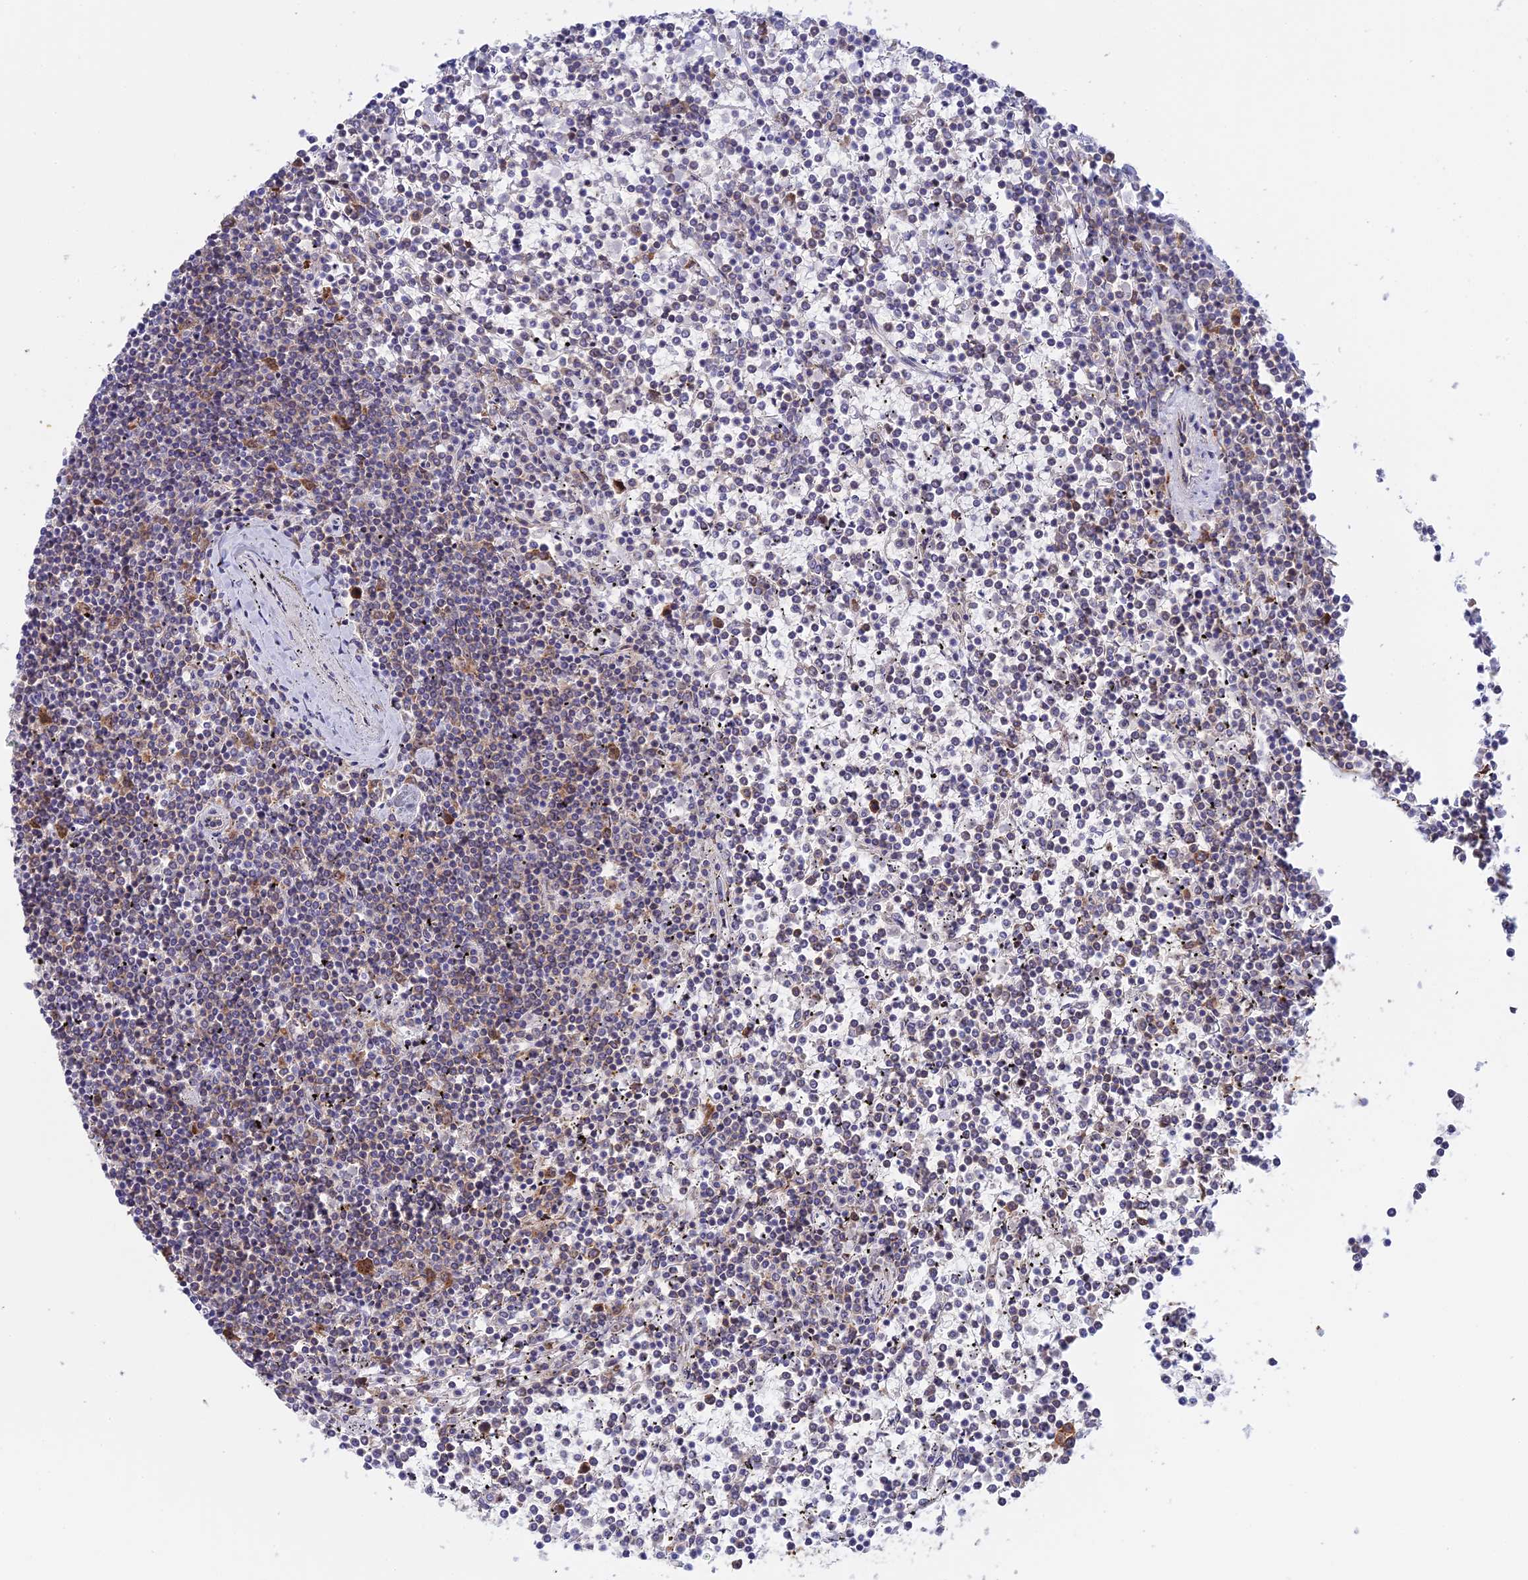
{"staining": {"intensity": "negative", "quantity": "none", "location": "none"}, "tissue": "lymphoma", "cell_type": "Tumor cells", "image_type": "cancer", "snomed": [{"axis": "morphology", "description": "Malignant lymphoma, non-Hodgkin's type, Low grade"}, {"axis": "topography", "description": "Spleen"}], "caption": "A histopathology image of malignant lymphoma, non-Hodgkin's type (low-grade) stained for a protein reveals no brown staining in tumor cells. (Immunohistochemistry, brightfield microscopy, high magnification).", "gene": "GMIP", "patient": {"sex": "female", "age": 19}}